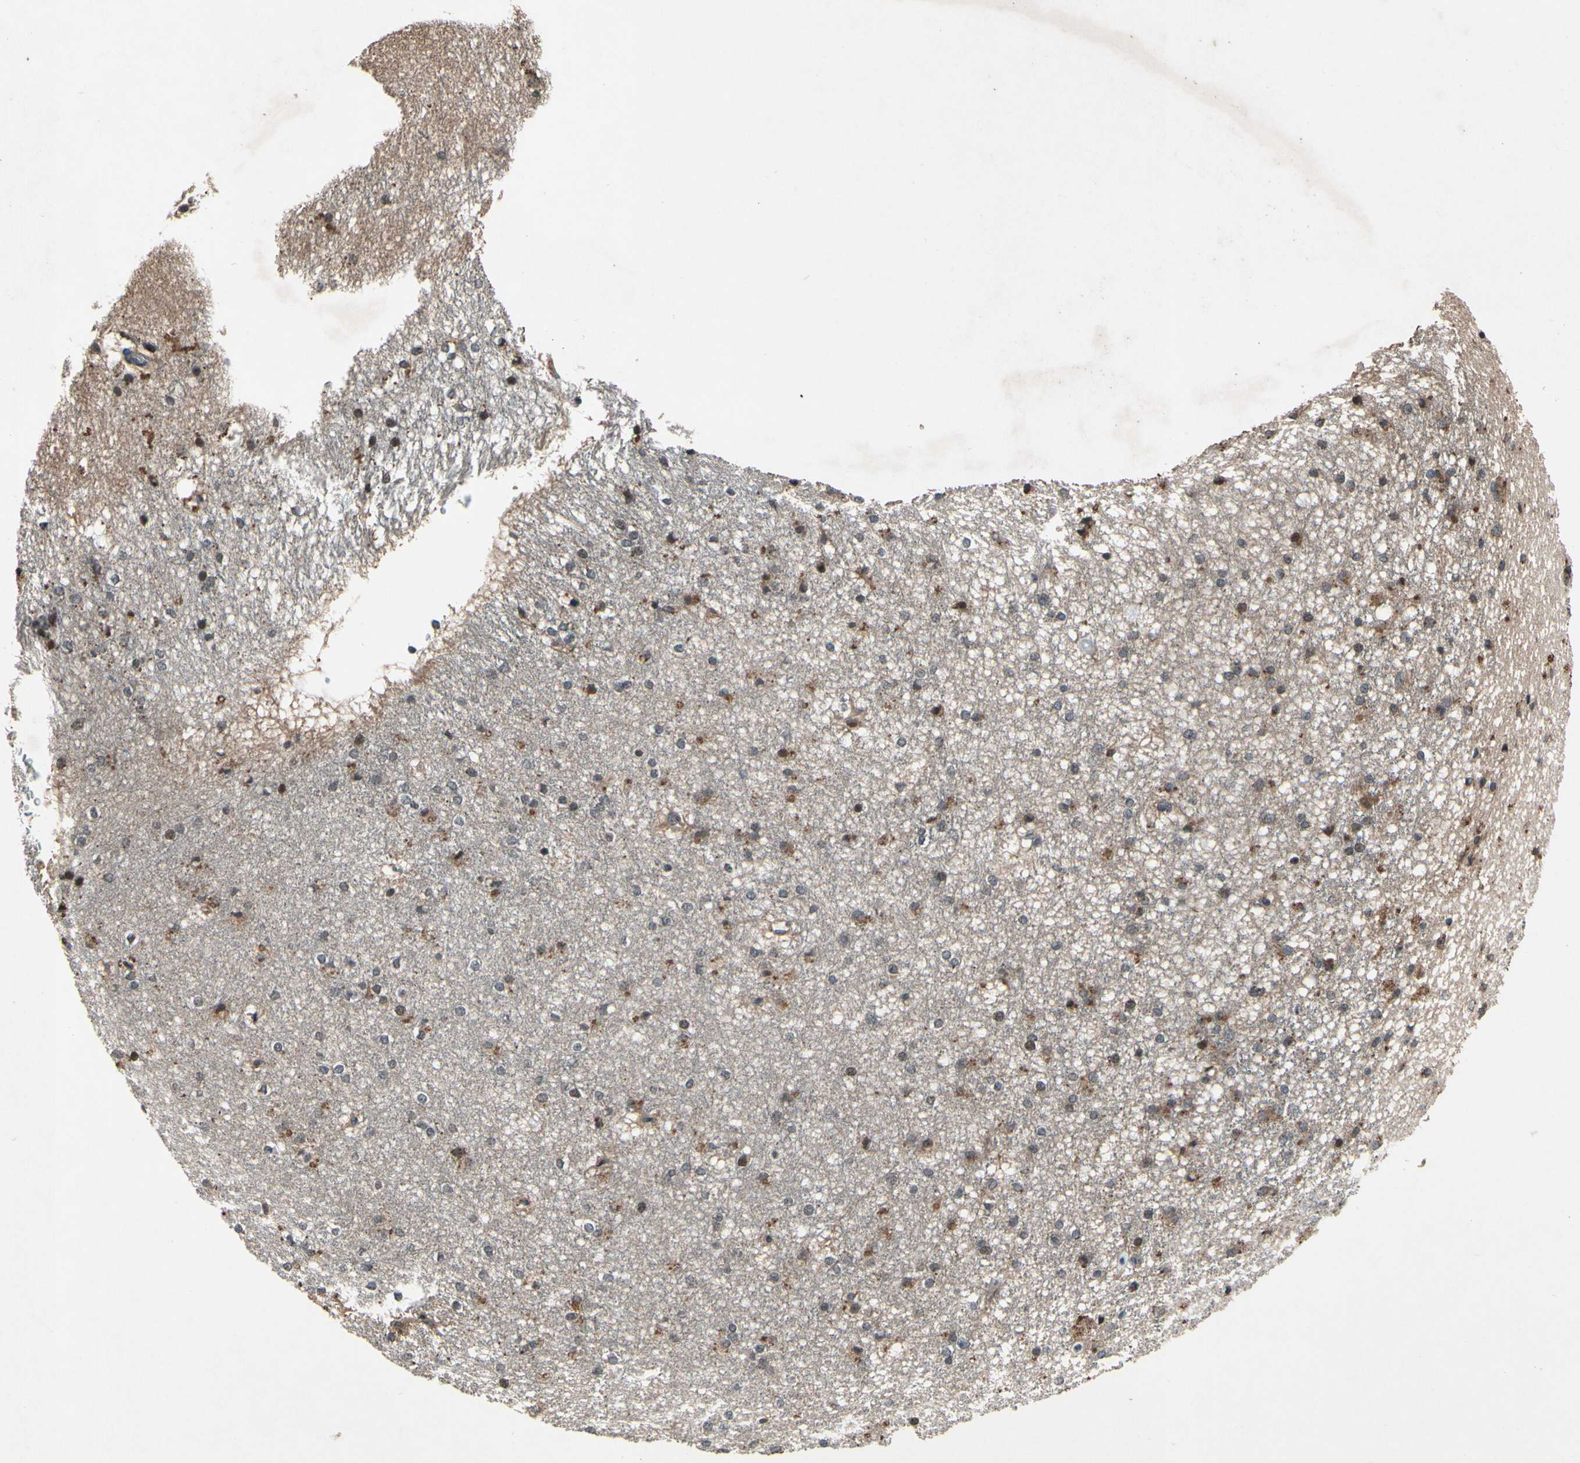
{"staining": {"intensity": "moderate", "quantity": "25%-75%", "location": "cytoplasmic/membranous,nuclear"}, "tissue": "caudate", "cell_type": "Glial cells", "image_type": "normal", "snomed": [{"axis": "morphology", "description": "Normal tissue, NOS"}, {"axis": "topography", "description": "Lateral ventricle wall"}], "caption": "Immunohistochemistry of unremarkable human caudate shows medium levels of moderate cytoplasmic/membranous,nuclear expression in approximately 25%-75% of glial cells. The staining was performed using DAB (3,3'-diaminobenzidine), with brown indicating positive protein expression. Nuclei are stained blue with hematoxylin.", "gene": "MBTPS2", "patient": {"sex": "female", "age": 19}}